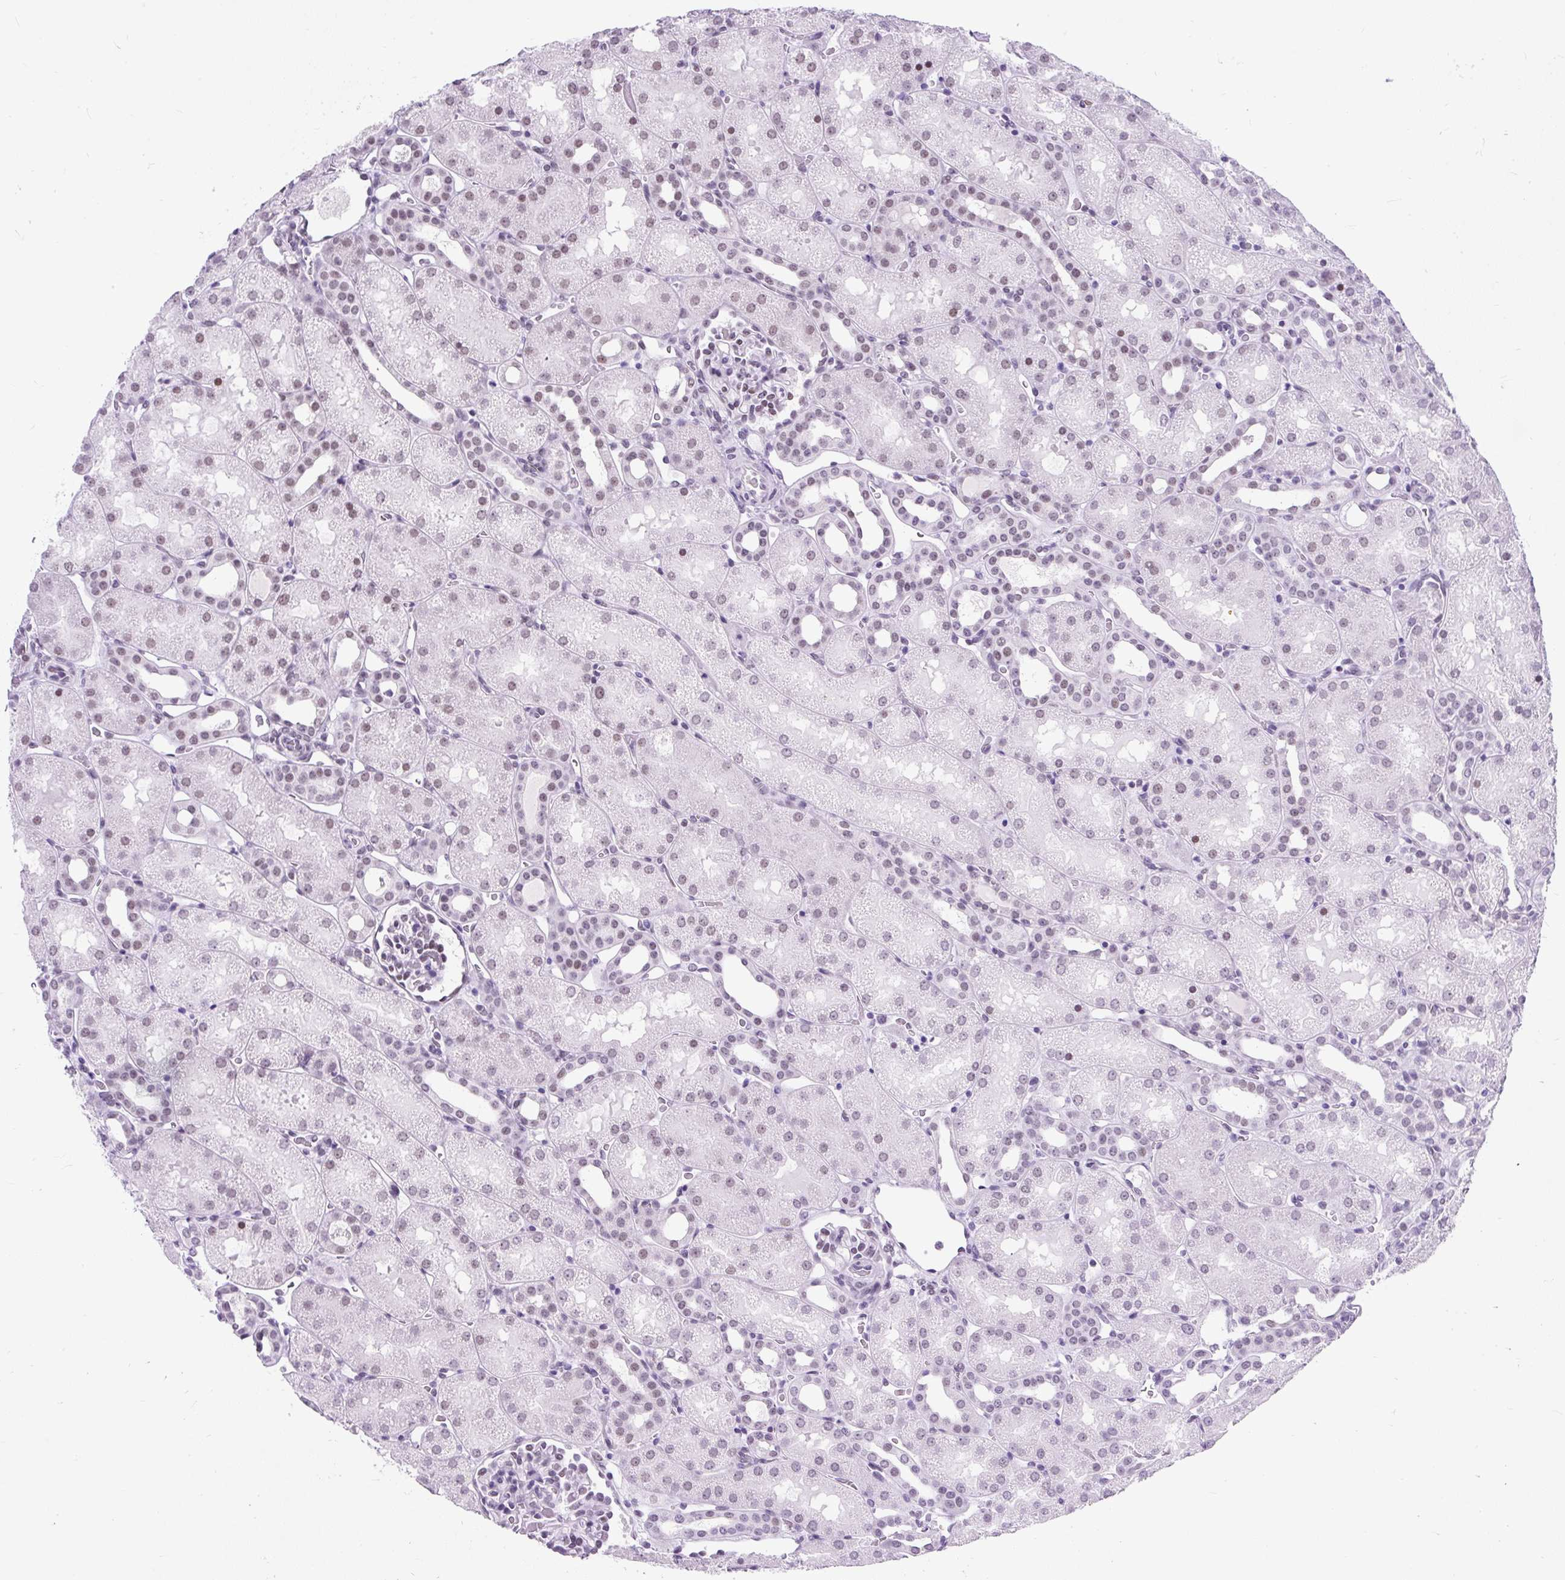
{"staining": {"intensity": "weak", "quantity": "<25%", "location": "nuclear"}, "tissue": "kidney", "cell_type": "Cells in glomeruli", "image_type": "normal", "snomed": [{"axis": "morphology", "description": "Normal tissue, NOS"}, {"axis": "topography", "description": "Kidney"}], "caption": "DAB (3,3'-diaminobenzidine) immunohistochemical staining of benign kidney displays no significant staining in cells in glomeruli.", "gene": "PLCXD2", "patient": {"sex": "male", "age": 2}}